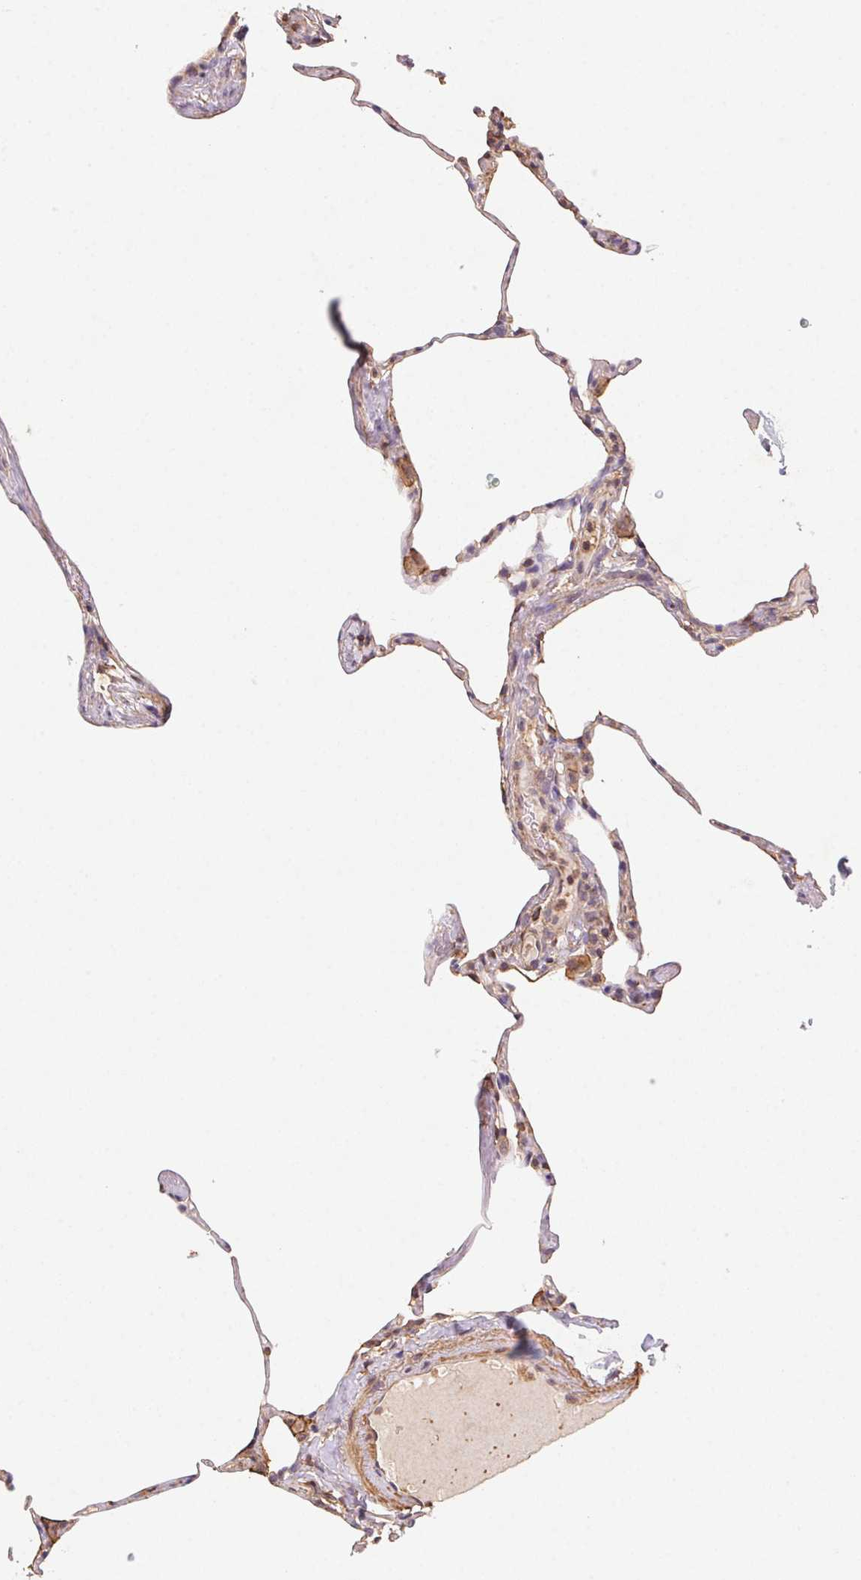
{"staining": {"intensity": "weak", "quantity": "25%-75%", "location": "cytoplasmic/membranous"}, "tissue": "lung", "cell_type": "Alveolar cells", "image_type": "normal", "snomed": [{"axis": "morphology", "description": "Normal tissue, NOS"}, {"axis": "topography", "description": "Lung"}], "caption": "IHC image of normal lung: lung stained using IHC reveals low levels of weak protein expression localized specifically in the cytoplasmic/membranous of alveolar cells, appearing as a cytoplasmic/membranous brown color.", "gene": "ATG10", "patient": {"sex": "male", "age": 65}}